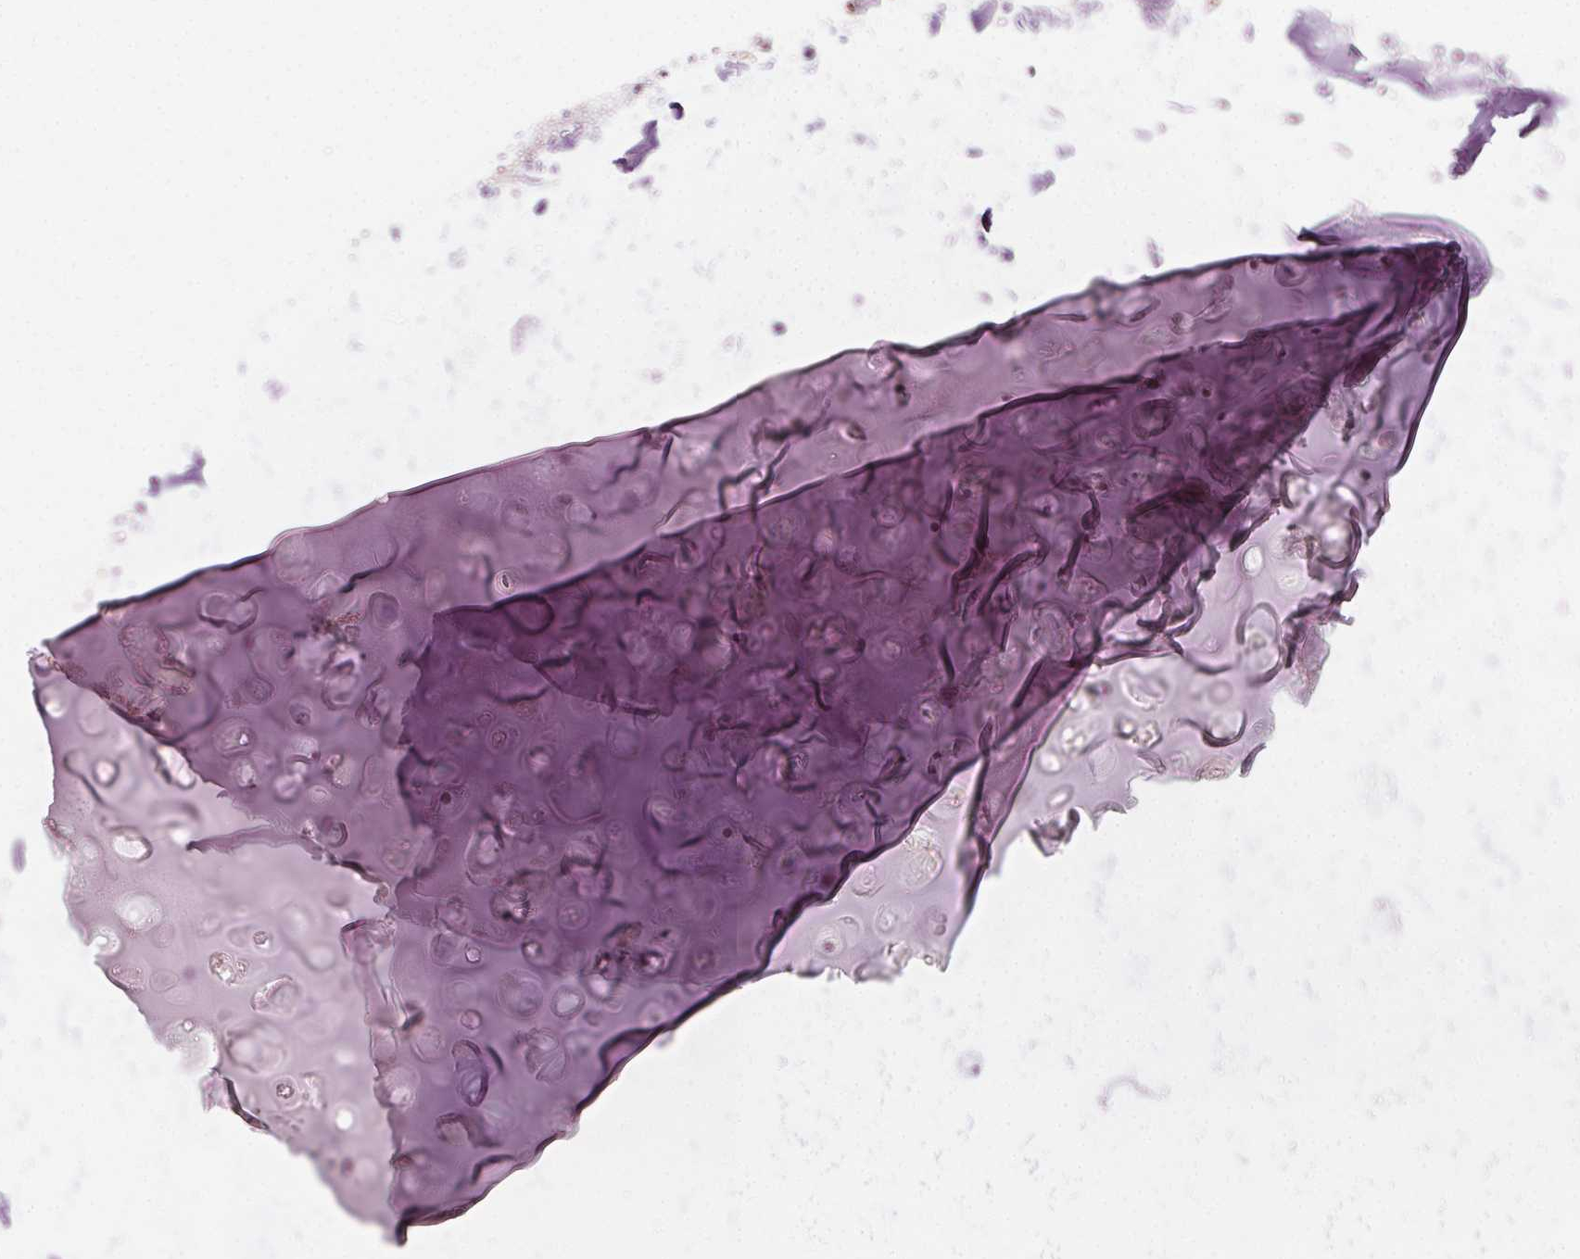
{"staining": {"intensity": "negative", "quantity": "none", "location": "none"}, "tissue": "adipose tissue", "cell_type": "Adipocytes", "image_type": "normal", "snomed": [{"axis": "morphology", "description": "Normal tissue, NOS"}, {"axis": "topography", "description": "Cartilage tissue"}, {"axis": "topography", "description": "Bronchus"}], "caption": "There is no significant staining in adipocytes of adipose tissue. (DAB immunohistochemistry with hematoxylin counter stain).", "gene": "AIF1L", "patient": {"sex": "female", "age": 79}}